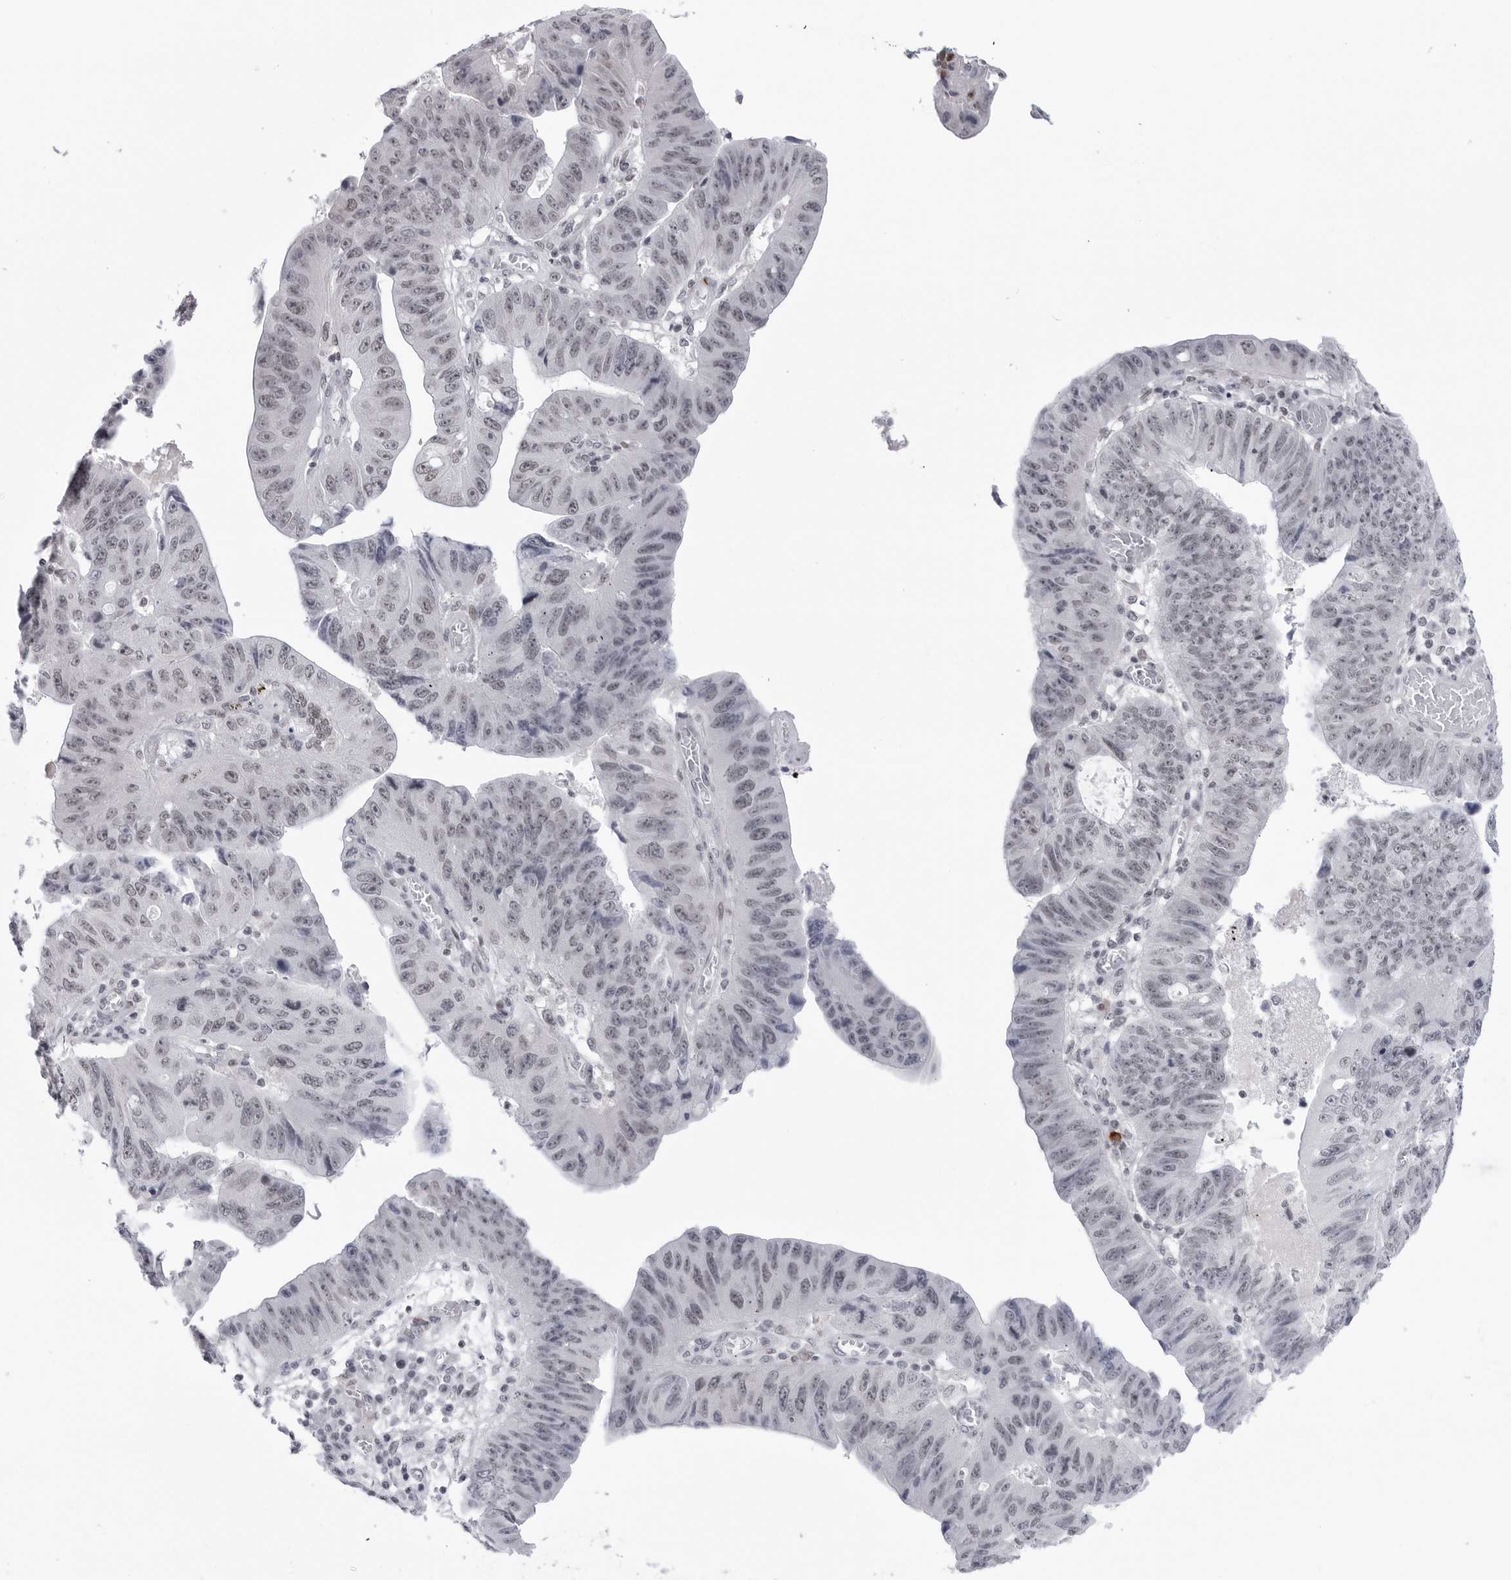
{"staining": {"intensity": "weak", "quantity": "<25%", "location": "nuclear"}, "tissue": "stomach cancer", "cell_type": "Tumor cells", "image_type": "cancer", "snomed": [{"axis": "morphology", "description": "Adenocarcinoma, NOS"}, {"axis": "topography", "description": "Stomach"}], "caption": "There is no significant positivity in tumor cells of adenocarcinoma (stomach).", "gene": "TRIM66", "patient": {"sex": "male", "age": 59}}